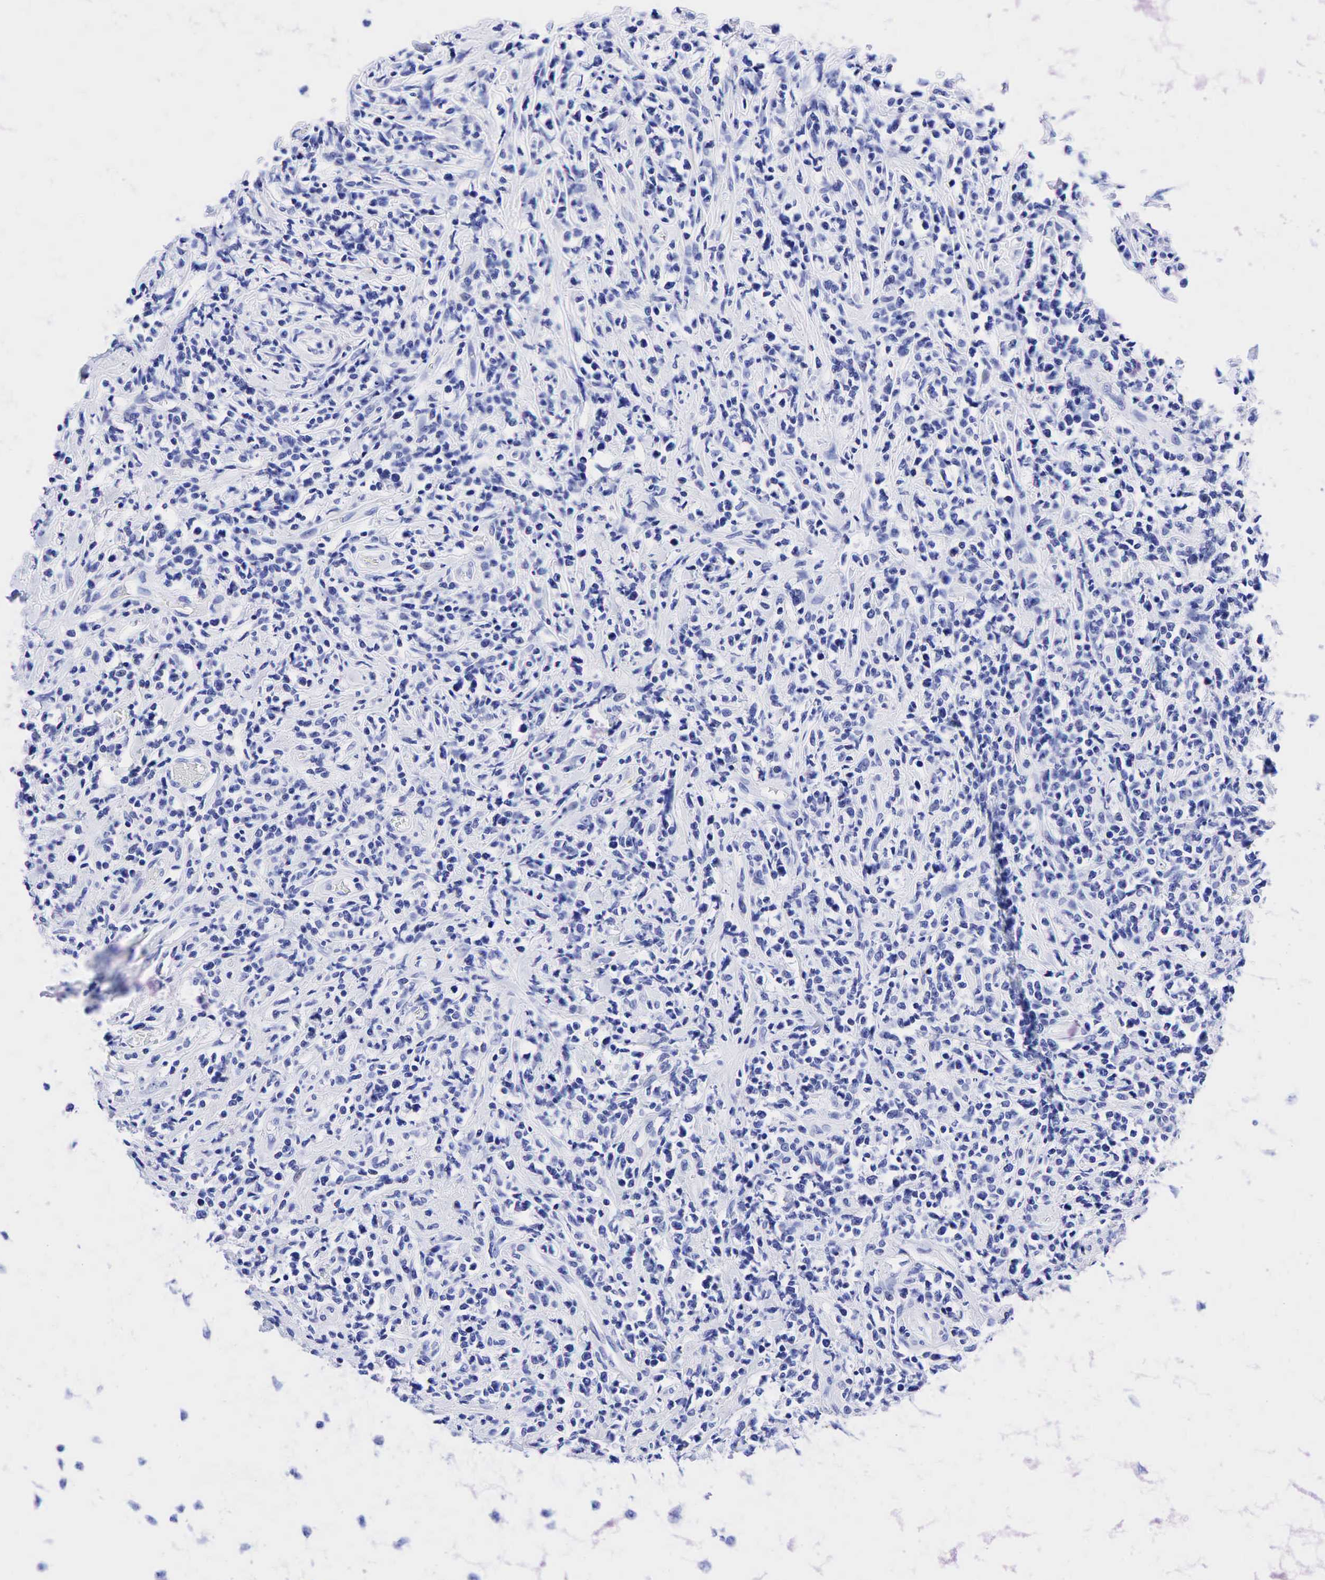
{"staining": {"intensity": "negative", "quantity": "none", "location": "none"}, "tissue": "lymphoma", "cell_type": "Tumor cells", "image_type": "cancer", "snomed": [{"axis": "morphology", "description": "Malignant lymphoma, non-Hodgkin's type, High grade"}, {"axis": "topography", "description": "Colon"}], "caption": "Human lymphoma stained for a protein using IHC demonstrates no staining in tumor cells.", "gene": "KRT19", "patient": {"sex": "male", "age": 82}}